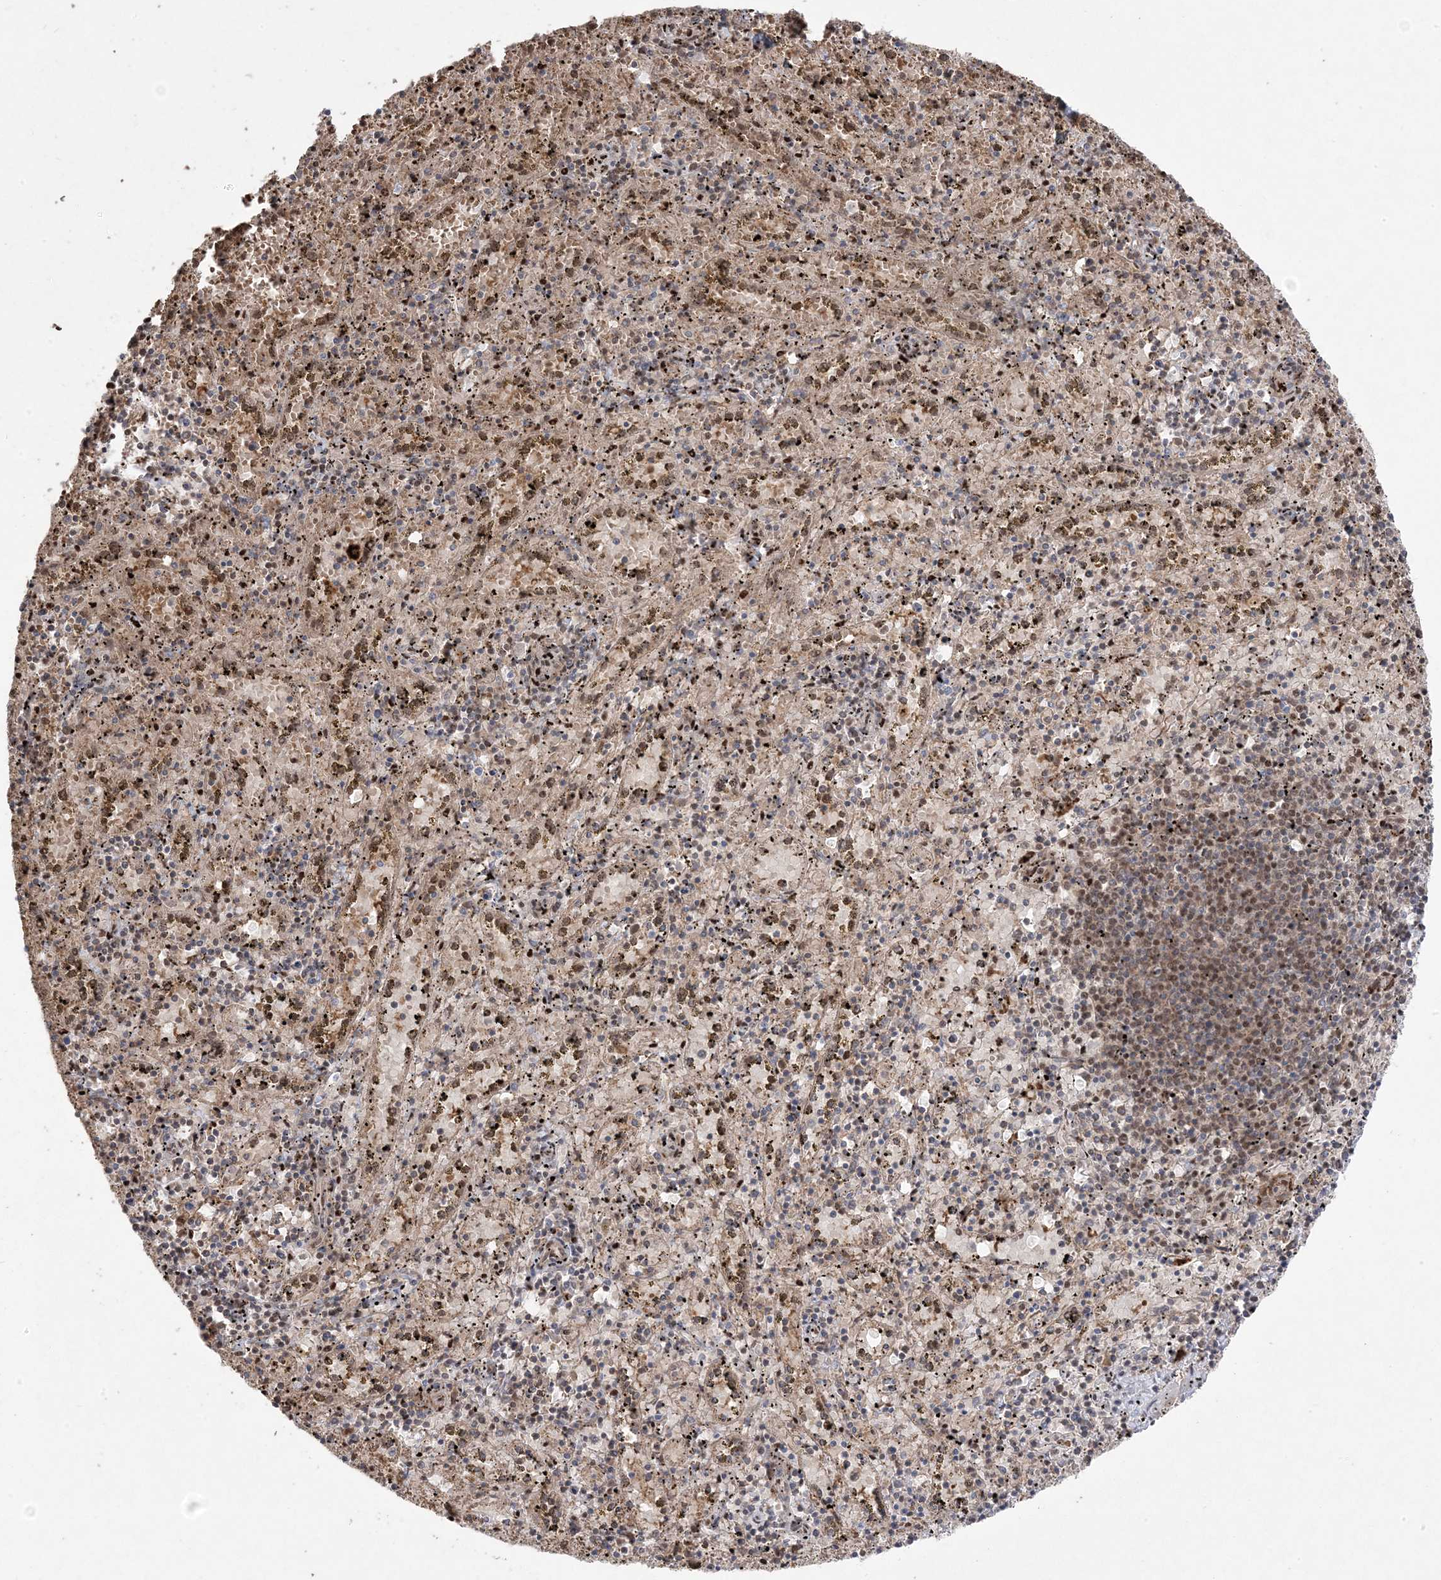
{"staining": {"intensity": "moderate", "quantity": "<25%", "location": "nuclear"}, "tissue": "spleen", "cell_type": "Cells in red pulp", "image_type": "normal", "snomed": [{"axis": "morphology", "description": "Normal tissue, NOS"}, {"axis": "topography", "description": "Spleen"}], "caption": "A high-resolution photomicrograph shows immunohistochemistry staining of normal spleen, which reveals moderate nuclear staining in approximately <25% of cells in red pulp. (DAB IHC, brown staining for protein, blue staining for nuclei).", "gene": "PPOX", "patient": {"sex": "male", "age": 11}}